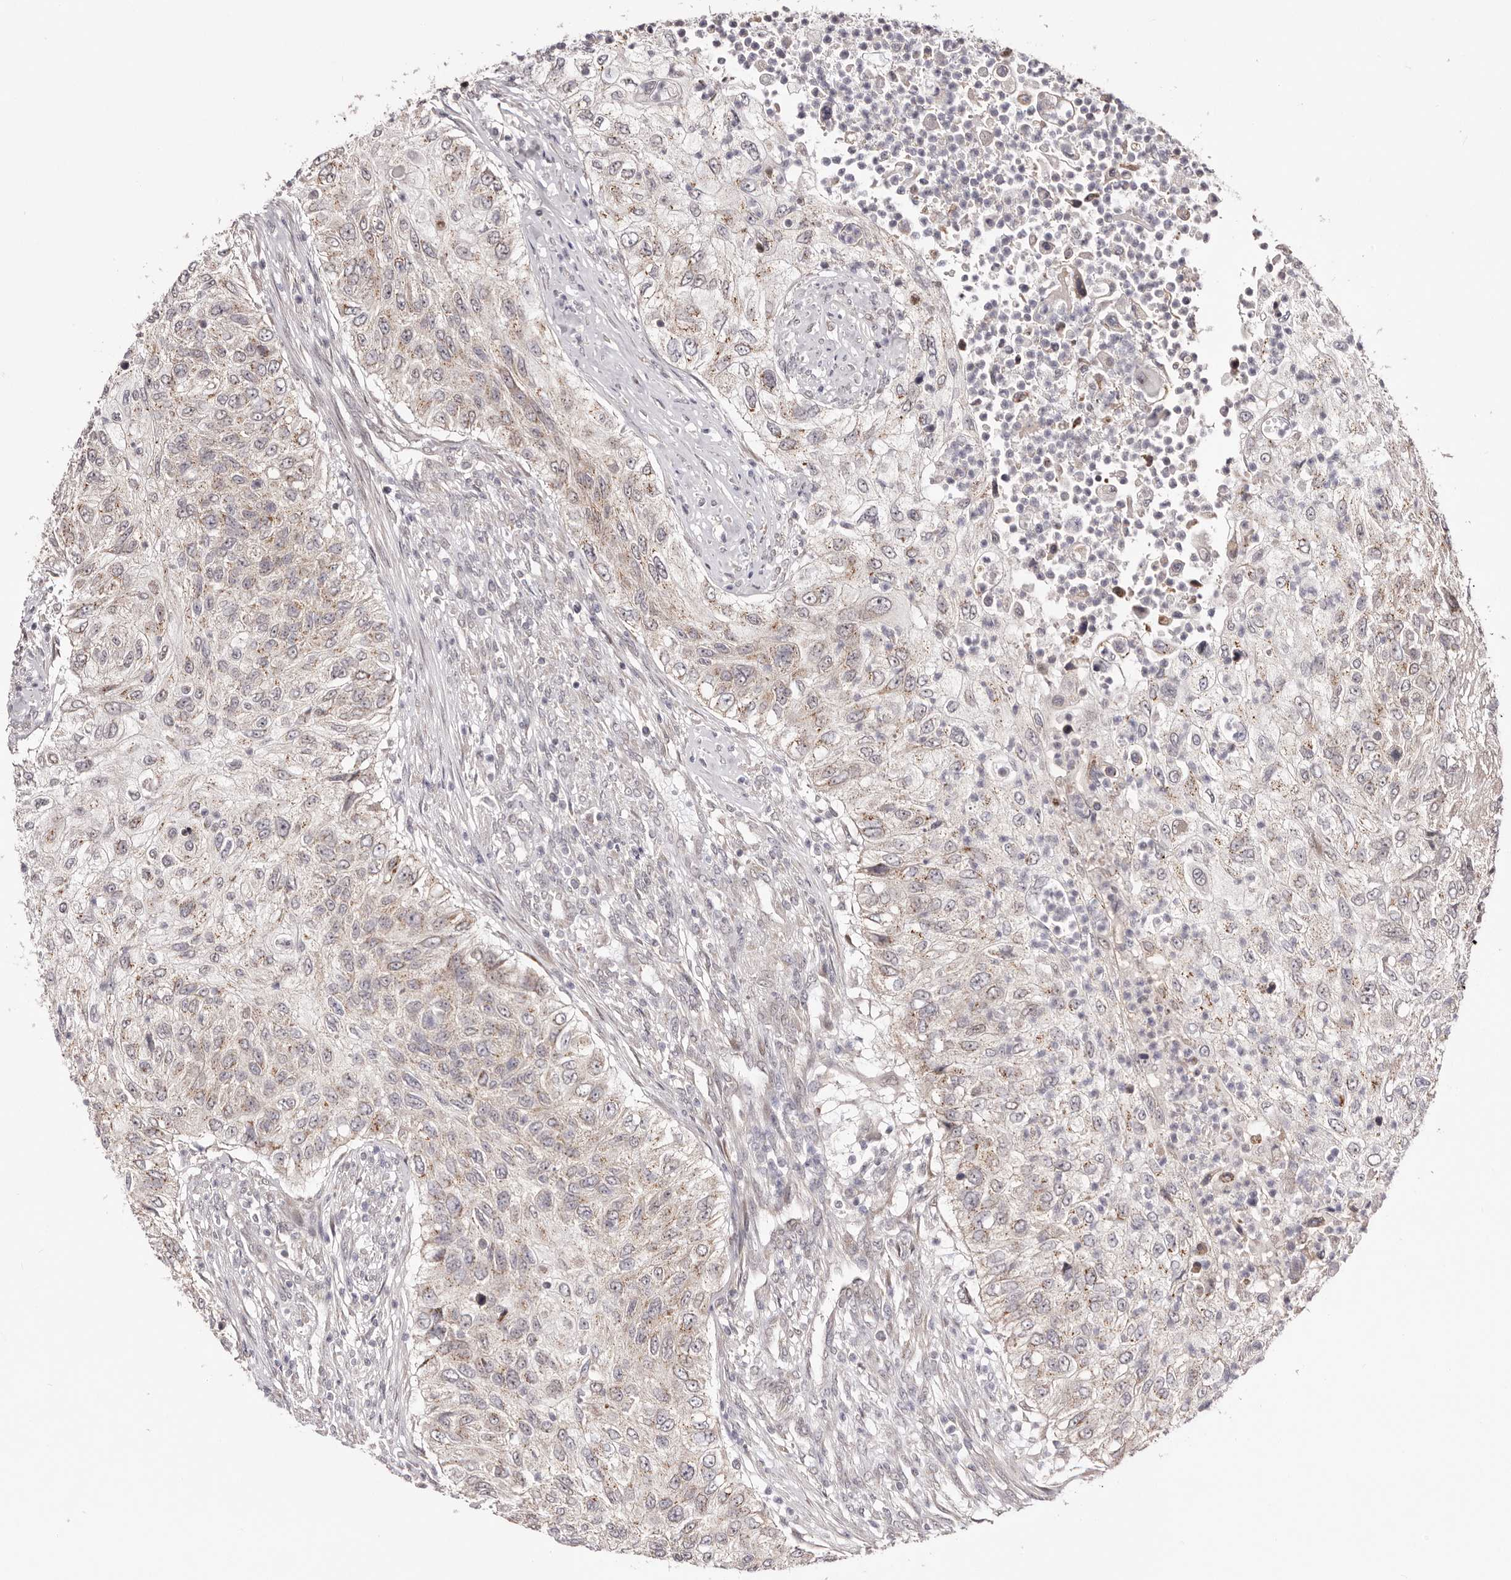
{"staining": {"intensity": "weak", "quantity": "25%-75%", "location": "cytoplasmic/membranous"}, "tissue": "urothelial cancer", "cell_type": "Tumor cells", "image_type": "cancer", "snomed": [{"axis": "morphology", "description": "Urothelial carcinoma, High grade"}, {"axis": "topography", "description": "Urinary bladder"}], "caption": "Urothelial cancer was stained to show a protein in brown. There is low levels of weak cytoplasmic/membranous positivity in about 25%-75% of tumor cells.", "gene": "EGR3", "patient": {"sex": "female", "age": 60}}